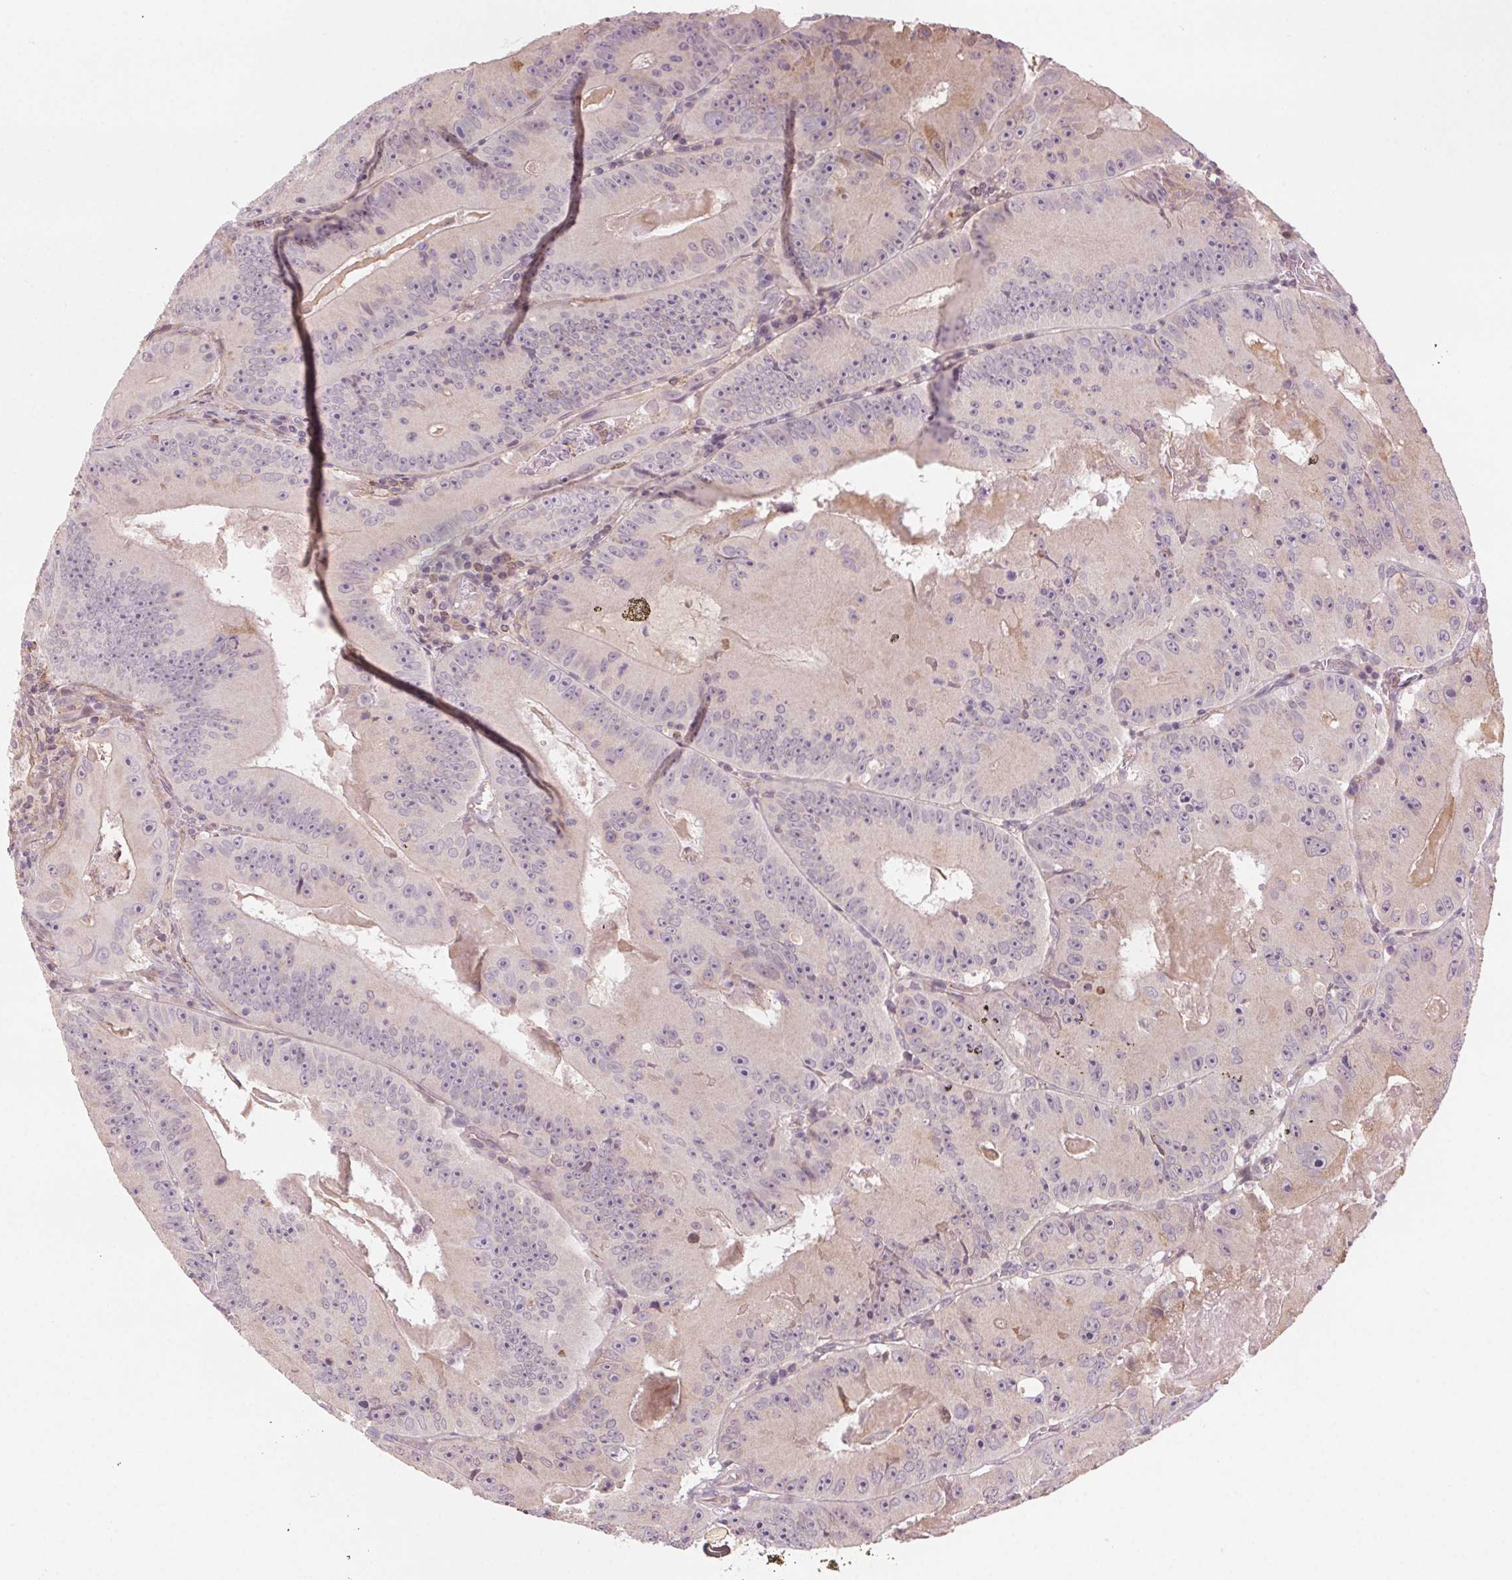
{"staining": {"intensity": "negative", "quantity": "none", "location": "none"}, "tissue": "colorectal cancer", "cell_type": "Tumor cells", "image_type": "cancer", "snomed": [{"axis": "morphology", "description": "Adenocarcinoma, NOS"}, {"axis": "topography", "description": "Colon"}], "caption": "DAB (3,3'-diaminobenzidine) immunohistochemical staining of human colorectal adenocarcinoma displays no significant staining in tumor cells.", "gene": "HHLA2", "patient": {"sex": "female", "age": 86}}